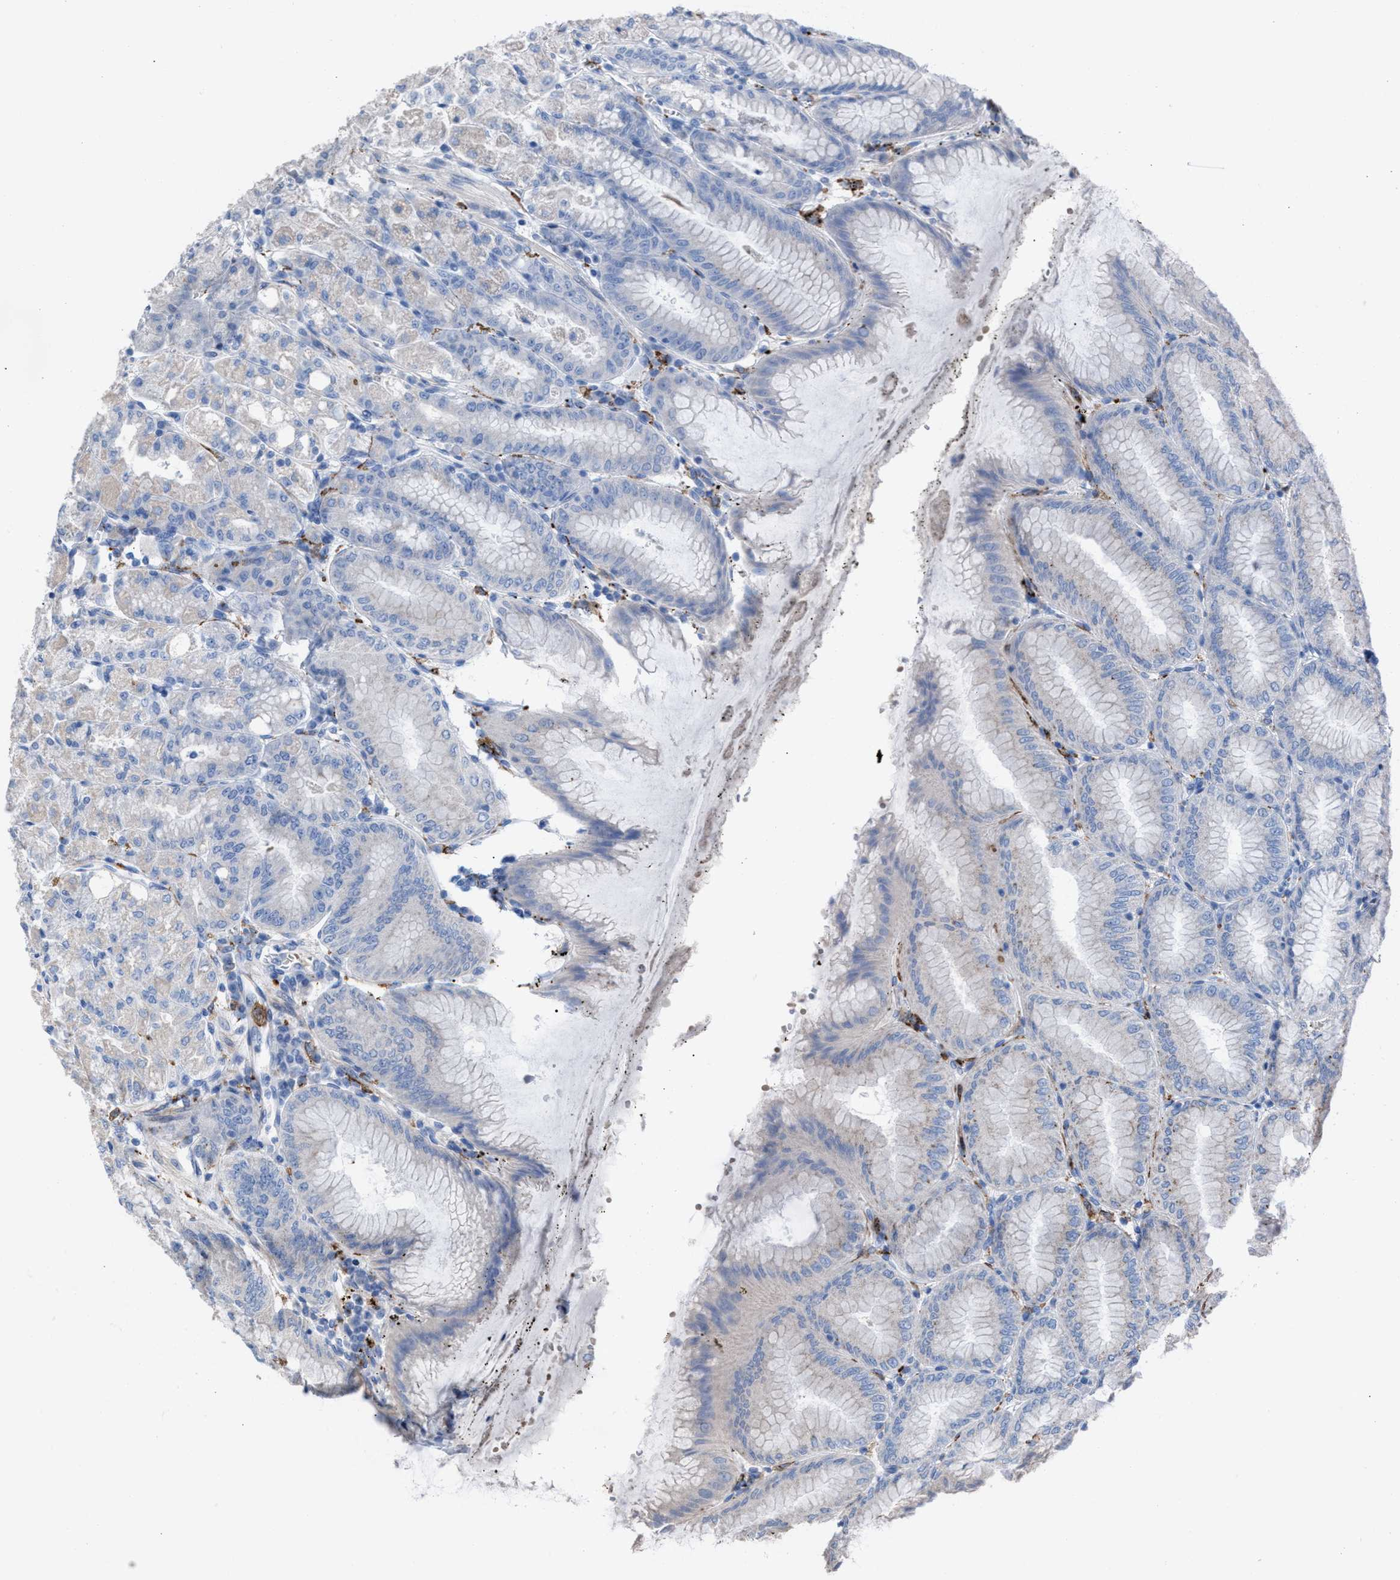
{"staining": {"intensity": "moderate", "quantity": "<25%", "location": "cytoplasmic/membranous"}, "tissue": "stomach", "cell_type": "Glandular cells", "image_type": "normal", "snomed": [{"axis": "morphology", "description": "Normal tissue, NOS"}, {"axis": "topography", "description": "Stomach, lower"}], "caption": "Protein expression analysis of normal human stomach reveals moderate cytoplasmic/membranous staining in approximately <25% of glandular cells. (Brightfield microscopy of DAB IHC at high magnification).", "gene": "SLC47A1", "patient": {"sex": "male", "age": 71}}